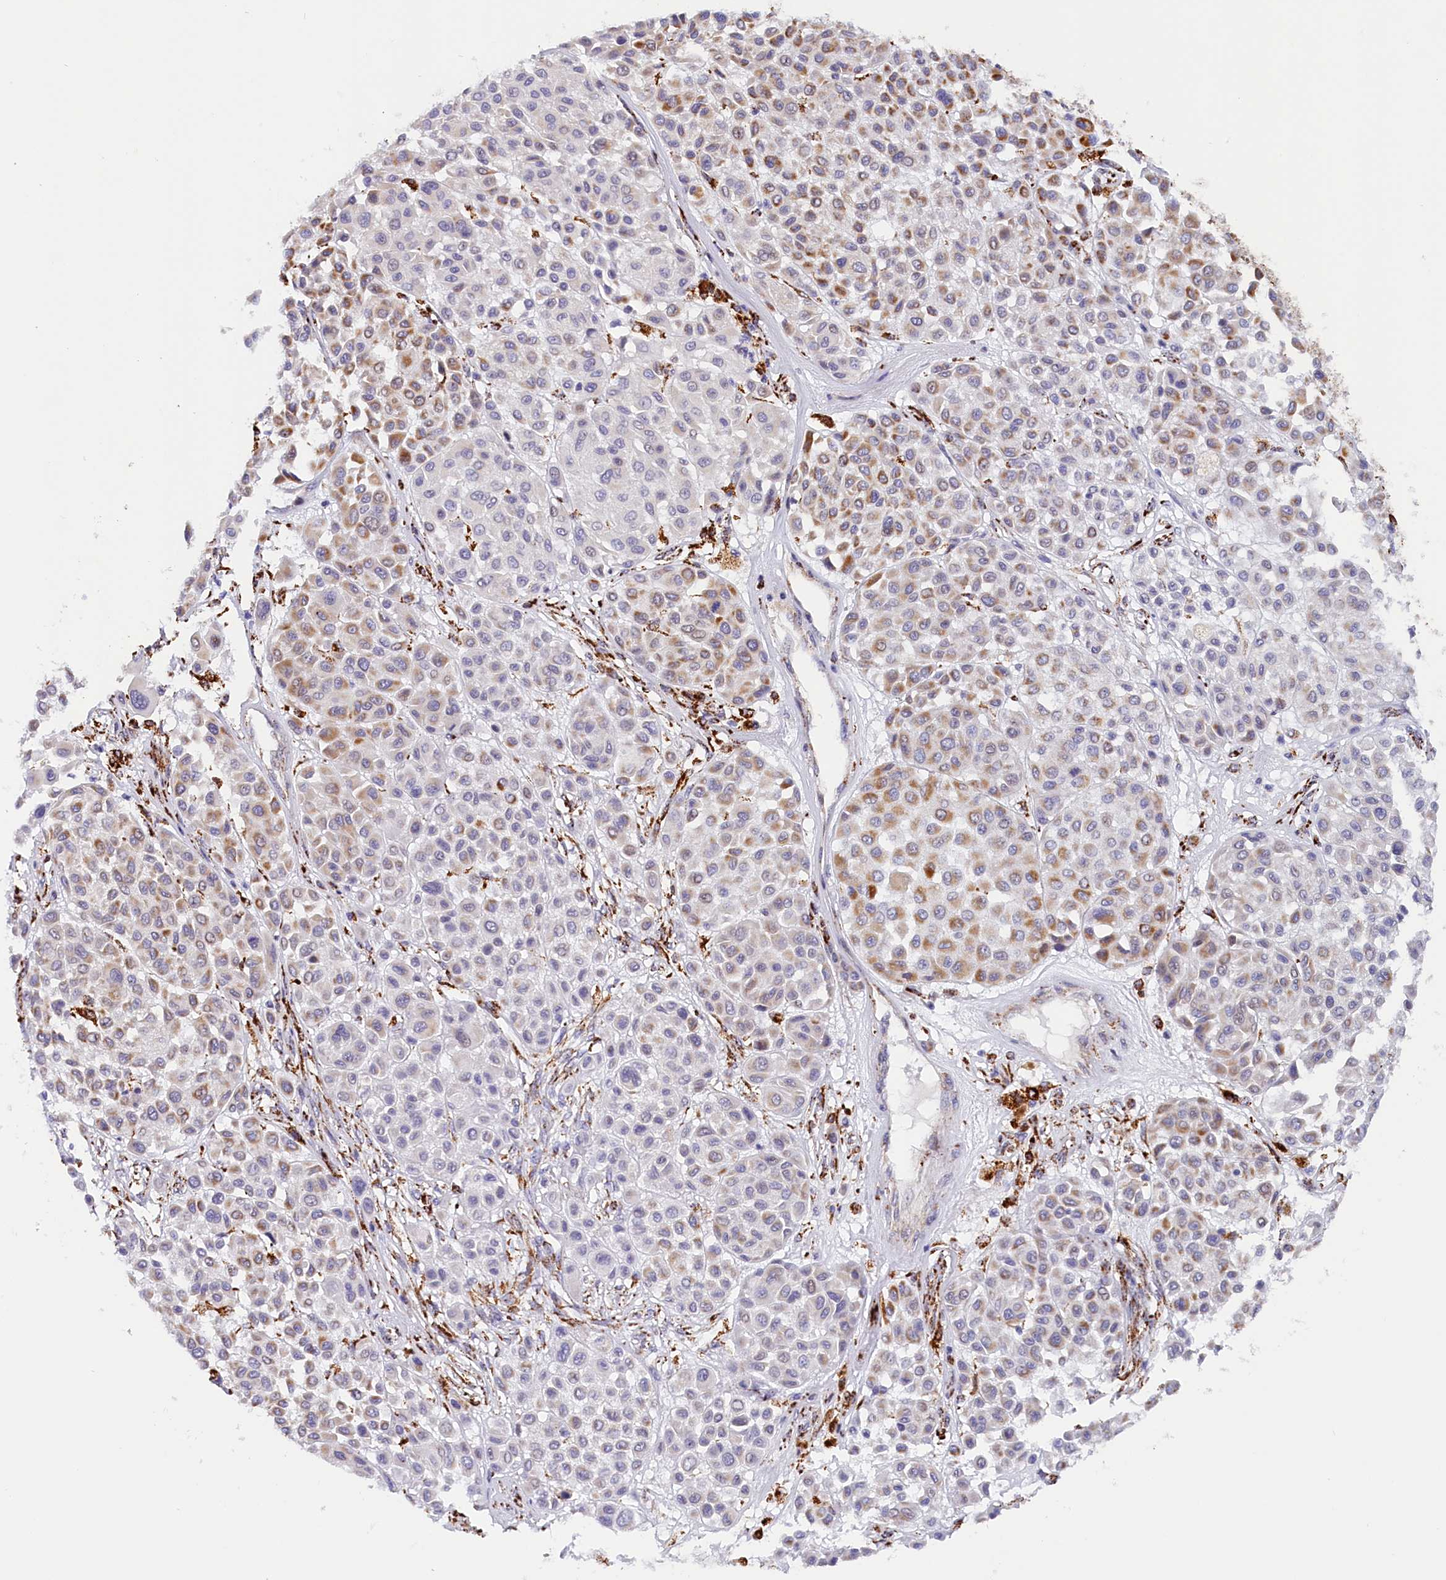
{"staining": {"intensity": "weak", "quantity": "<25%", "location": "cytoplasmic/membranous"}, "tissue": "melanoma", "cell_type": "Tumor cells", "image_type": "cancer", "snomed": [{"axis": "morphology", "description": "Malignant melanoma, Metastatic site"}, {"axis": "topography", "description": "Soft tissue"}], "caption": "This is an immunohistochemistry histopathology image of human malignant melanoma (metastatic site). There is no staining in tumor cells.", "gene": "AKTIP", "patient": {"sex": "male", "age": 41}}